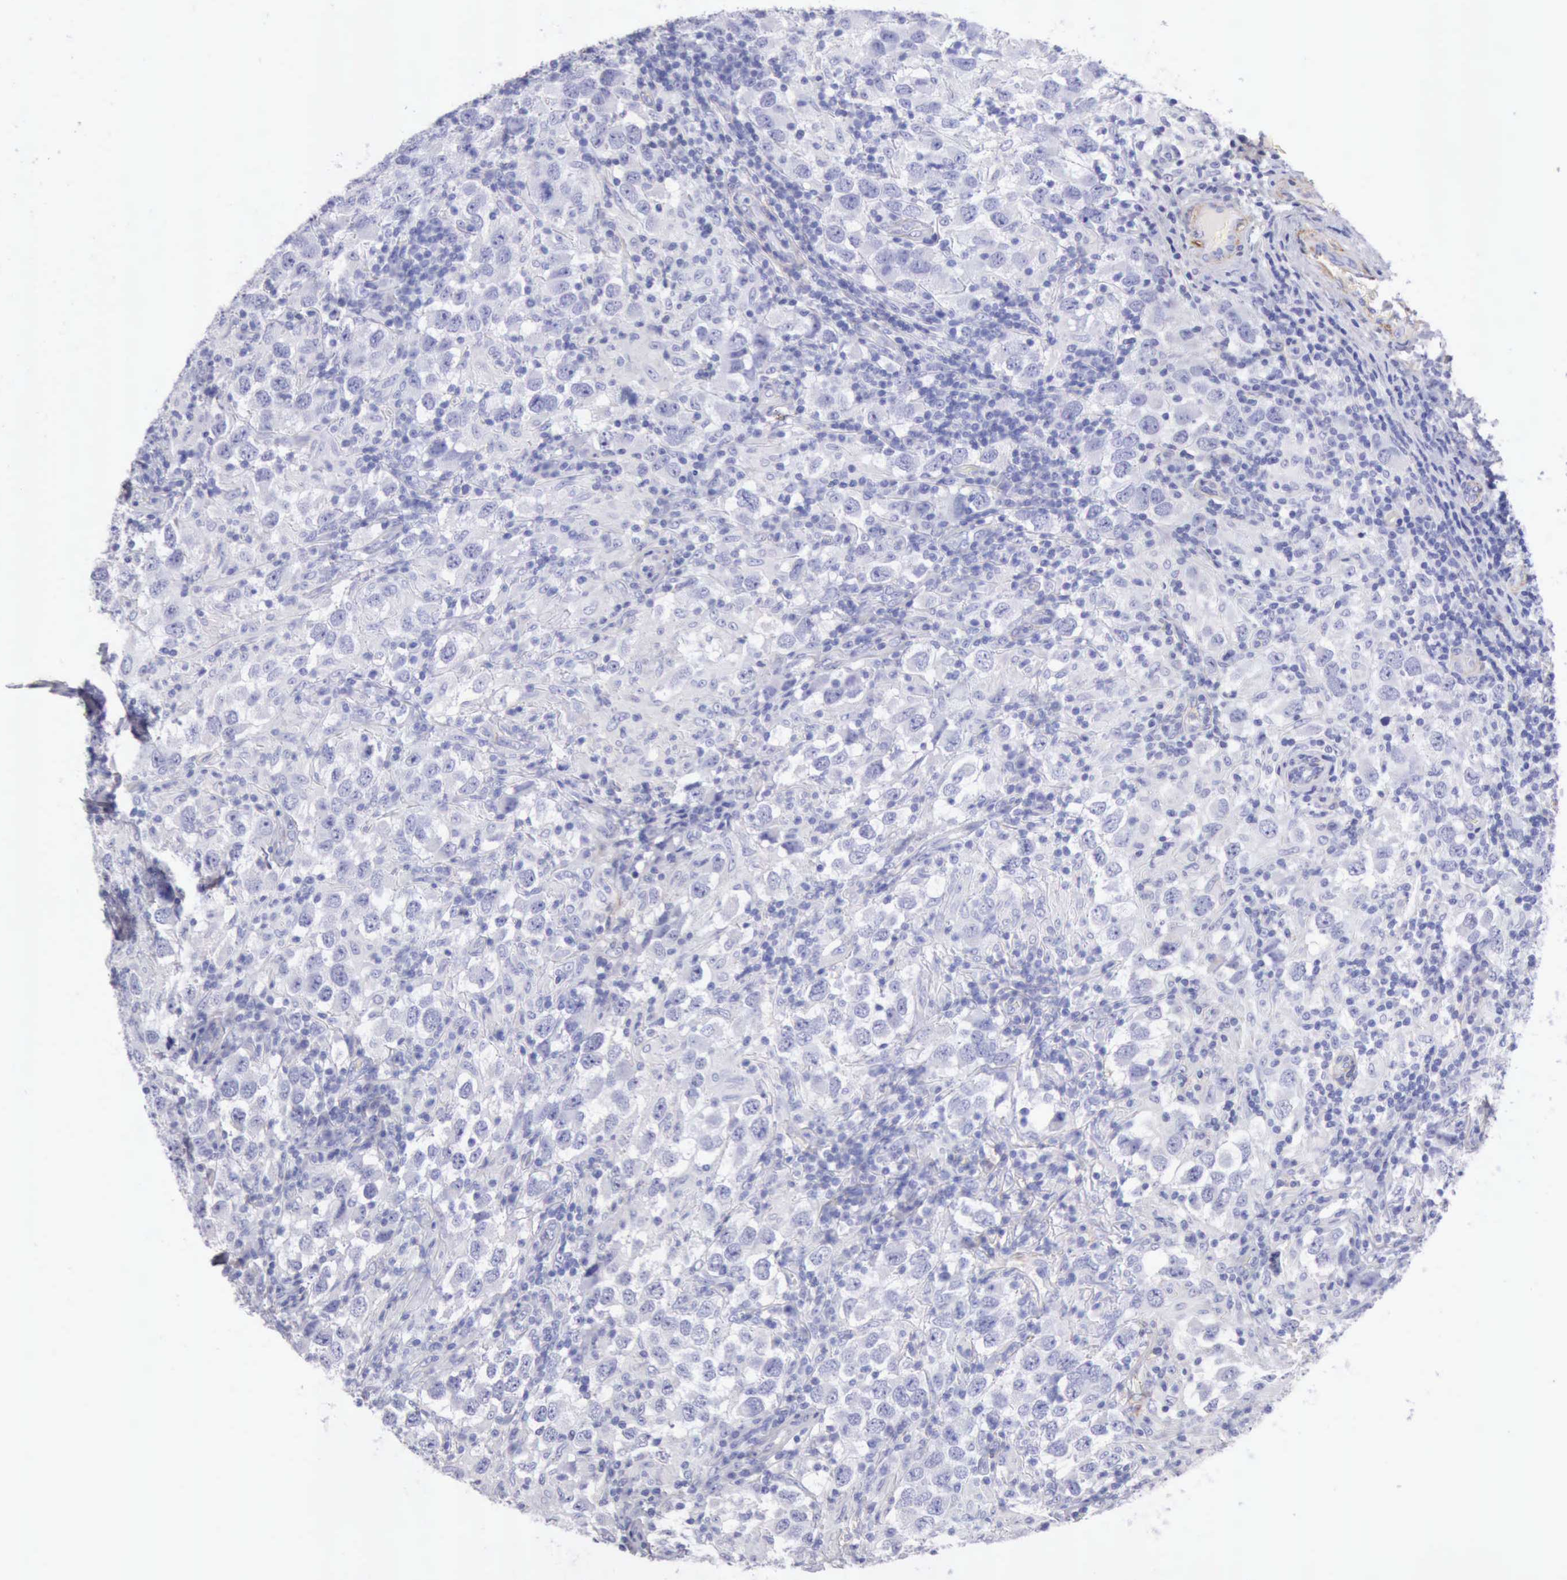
{"staining": {"intensity": "negative", "quantity": "none", "location": "none"}, "tissue": "testis cancer", "cell_type": "Tumor cells", "image_type": "cancer", "snomed": [{"axis": "morphology", "description": "Carcinoma, Embryonal, NOS"}, {"axis": "topography", "description": "Testis"}], "caption": "Testis cancer (embryonal carcinoma) was stained to show a protein in brown. There is no significant staining in tumor cells.", "gene": "AOC3", "patient": {"sex": "male", "age": 21}}